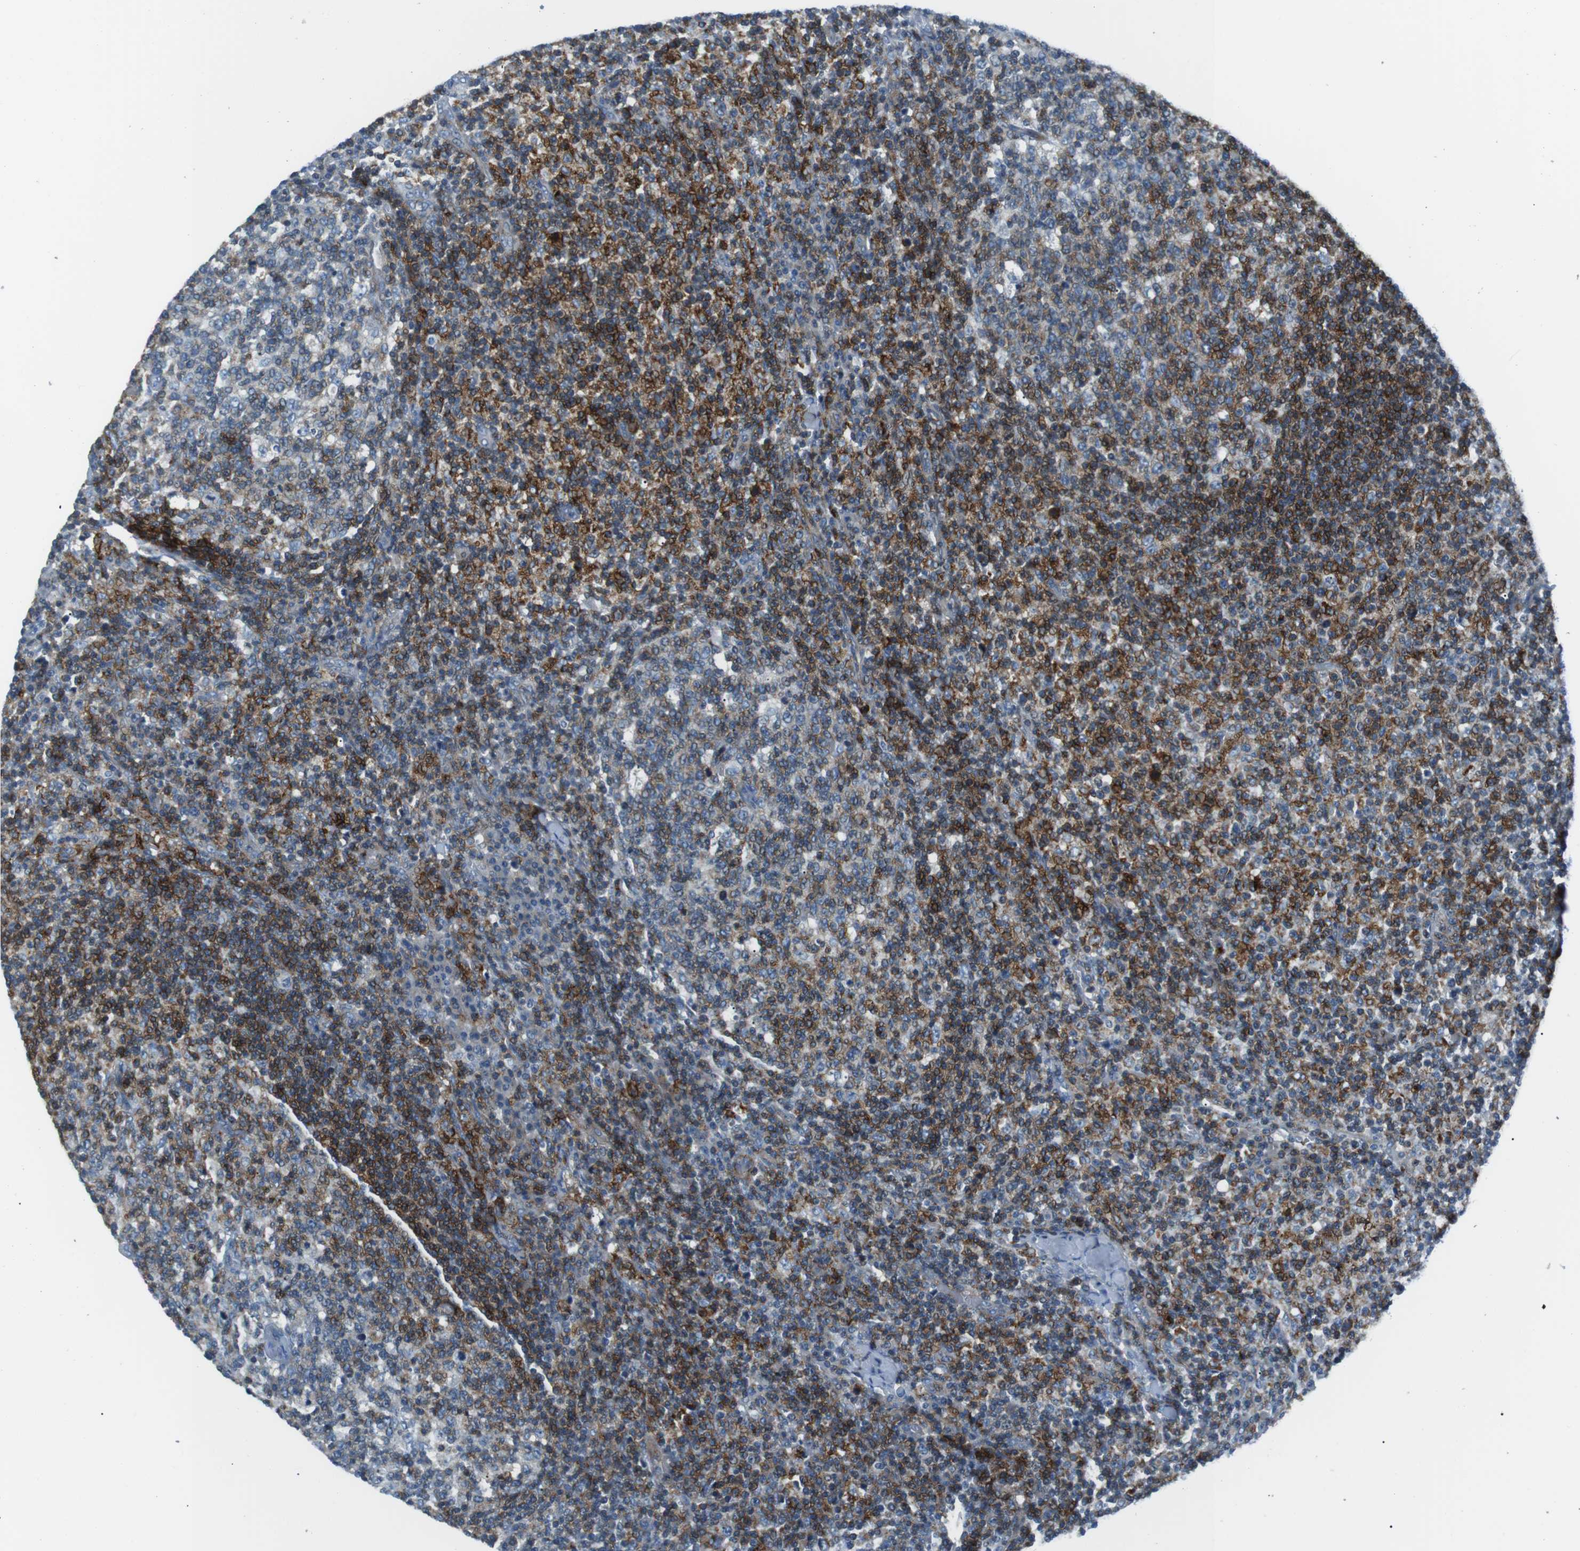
{"staining": {"intensity": "moderate", "quantity": "25%-75%", "location": "cytoplasmic/membranous"}, "tissue": "lymph node", "cell_type": "Germinal center cells", "image_type": "normal", "snomed": [{"axis": "morphology", "description": "Normal tissue, NOS"}, {"axis": "morphology", "description": "Inflammation, NOS"}, {"axis": "topography", "description": "Lymph node"}], "caption": "Lymph node stained with DAB IHC exhibits medium levels of moderate cytoplasmic/membranous expression in approximately 25%-75% of germinal center cells.", "gene": "ARVCF", "patient": {"sex": "male", "age": 55}}